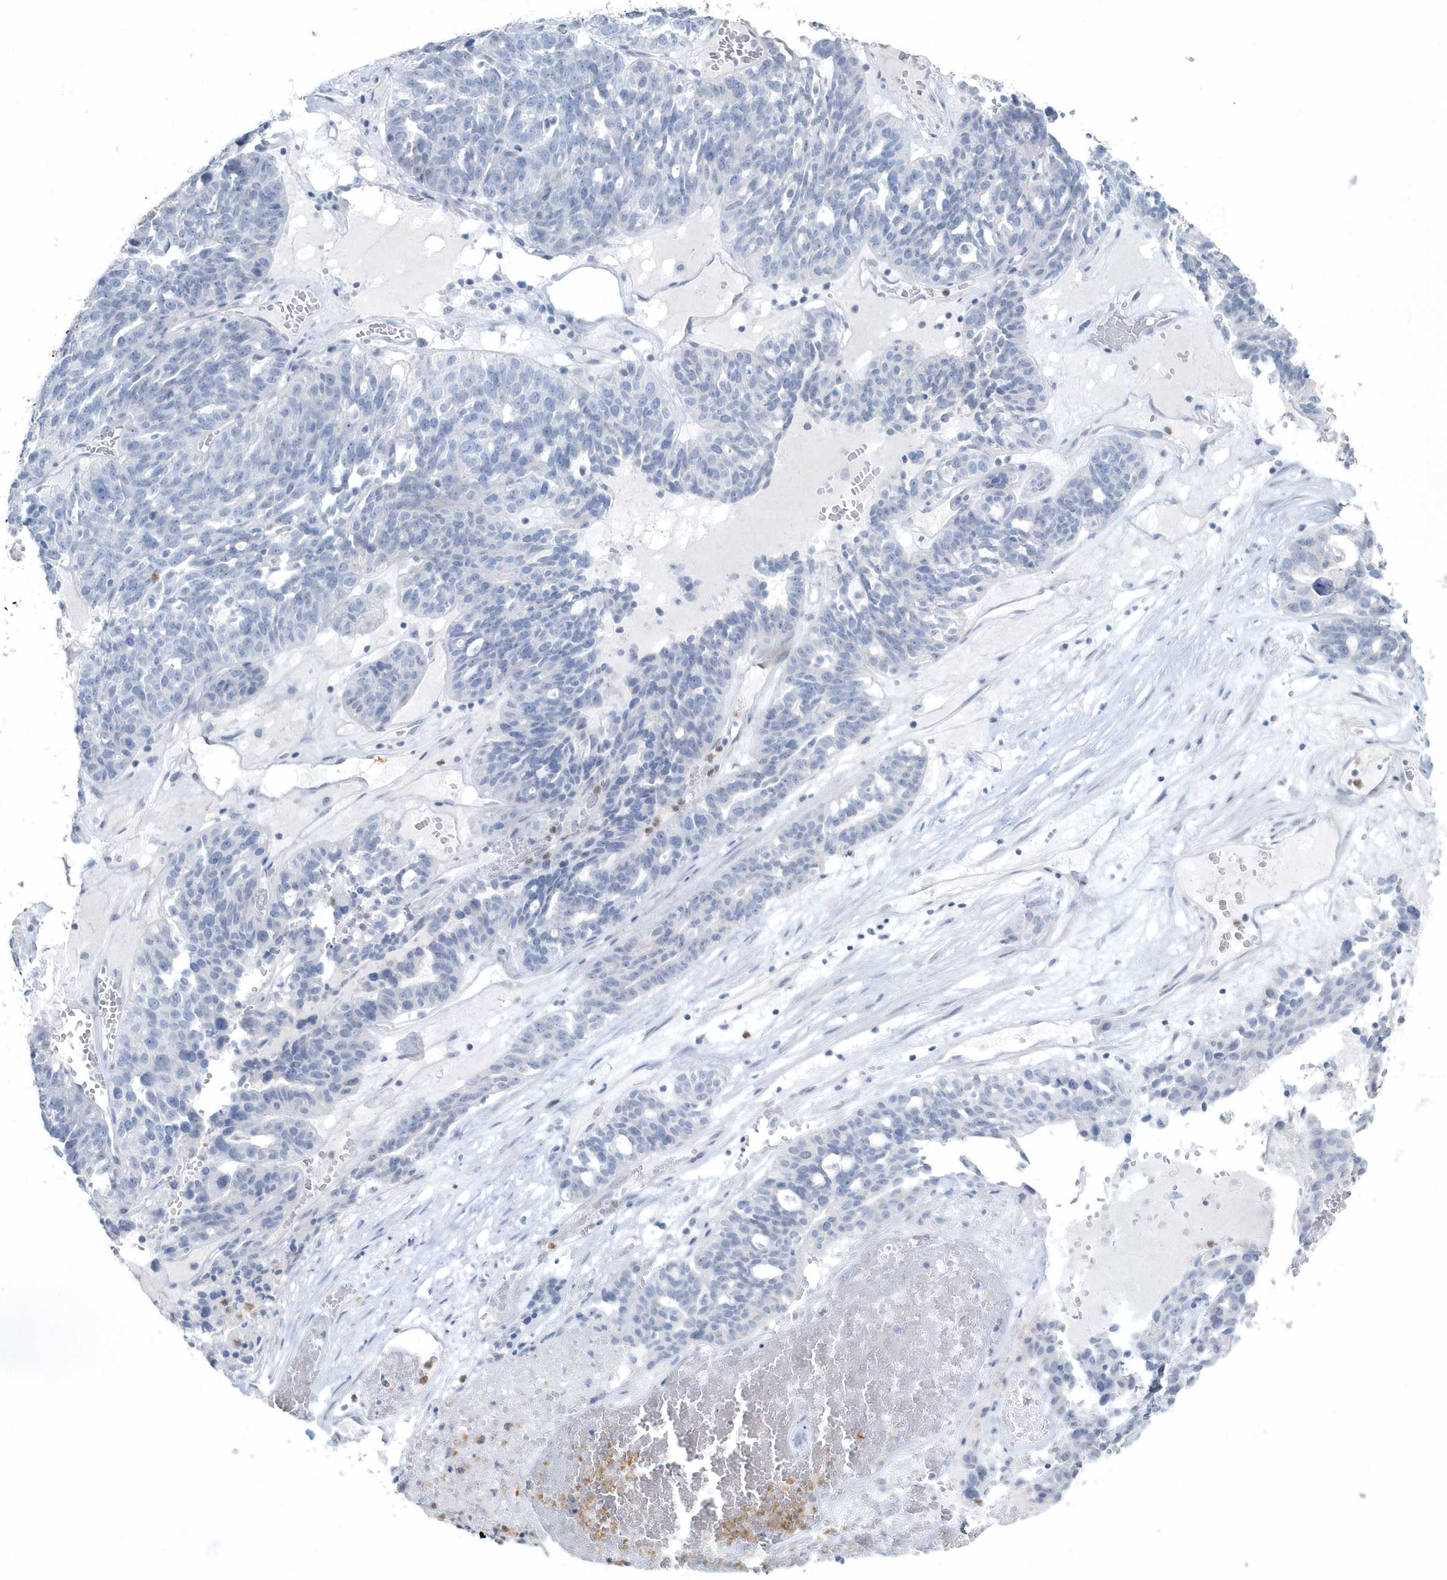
{"staining": {"intensity": "negative", "quantity": "none", "location": "none"}, "tissue": "ovarian cancer", "cell_type": "Tumor cells", "image_type": "cancer", "snomed": [{"axis": "morphology", "description": "Cystadenocarcinoma, serous, NOS"}, {"axis": "topography", "description": "Ovary"}], "caption": "Immunohistochemistry image of neoplastic tissue: ovarian serous cystadenocarcinoma stained with DAB exhibits no significant protein staining in tumor cells.", "gene": "MYOT", "patient": {"sex": "female", "age": 59}}